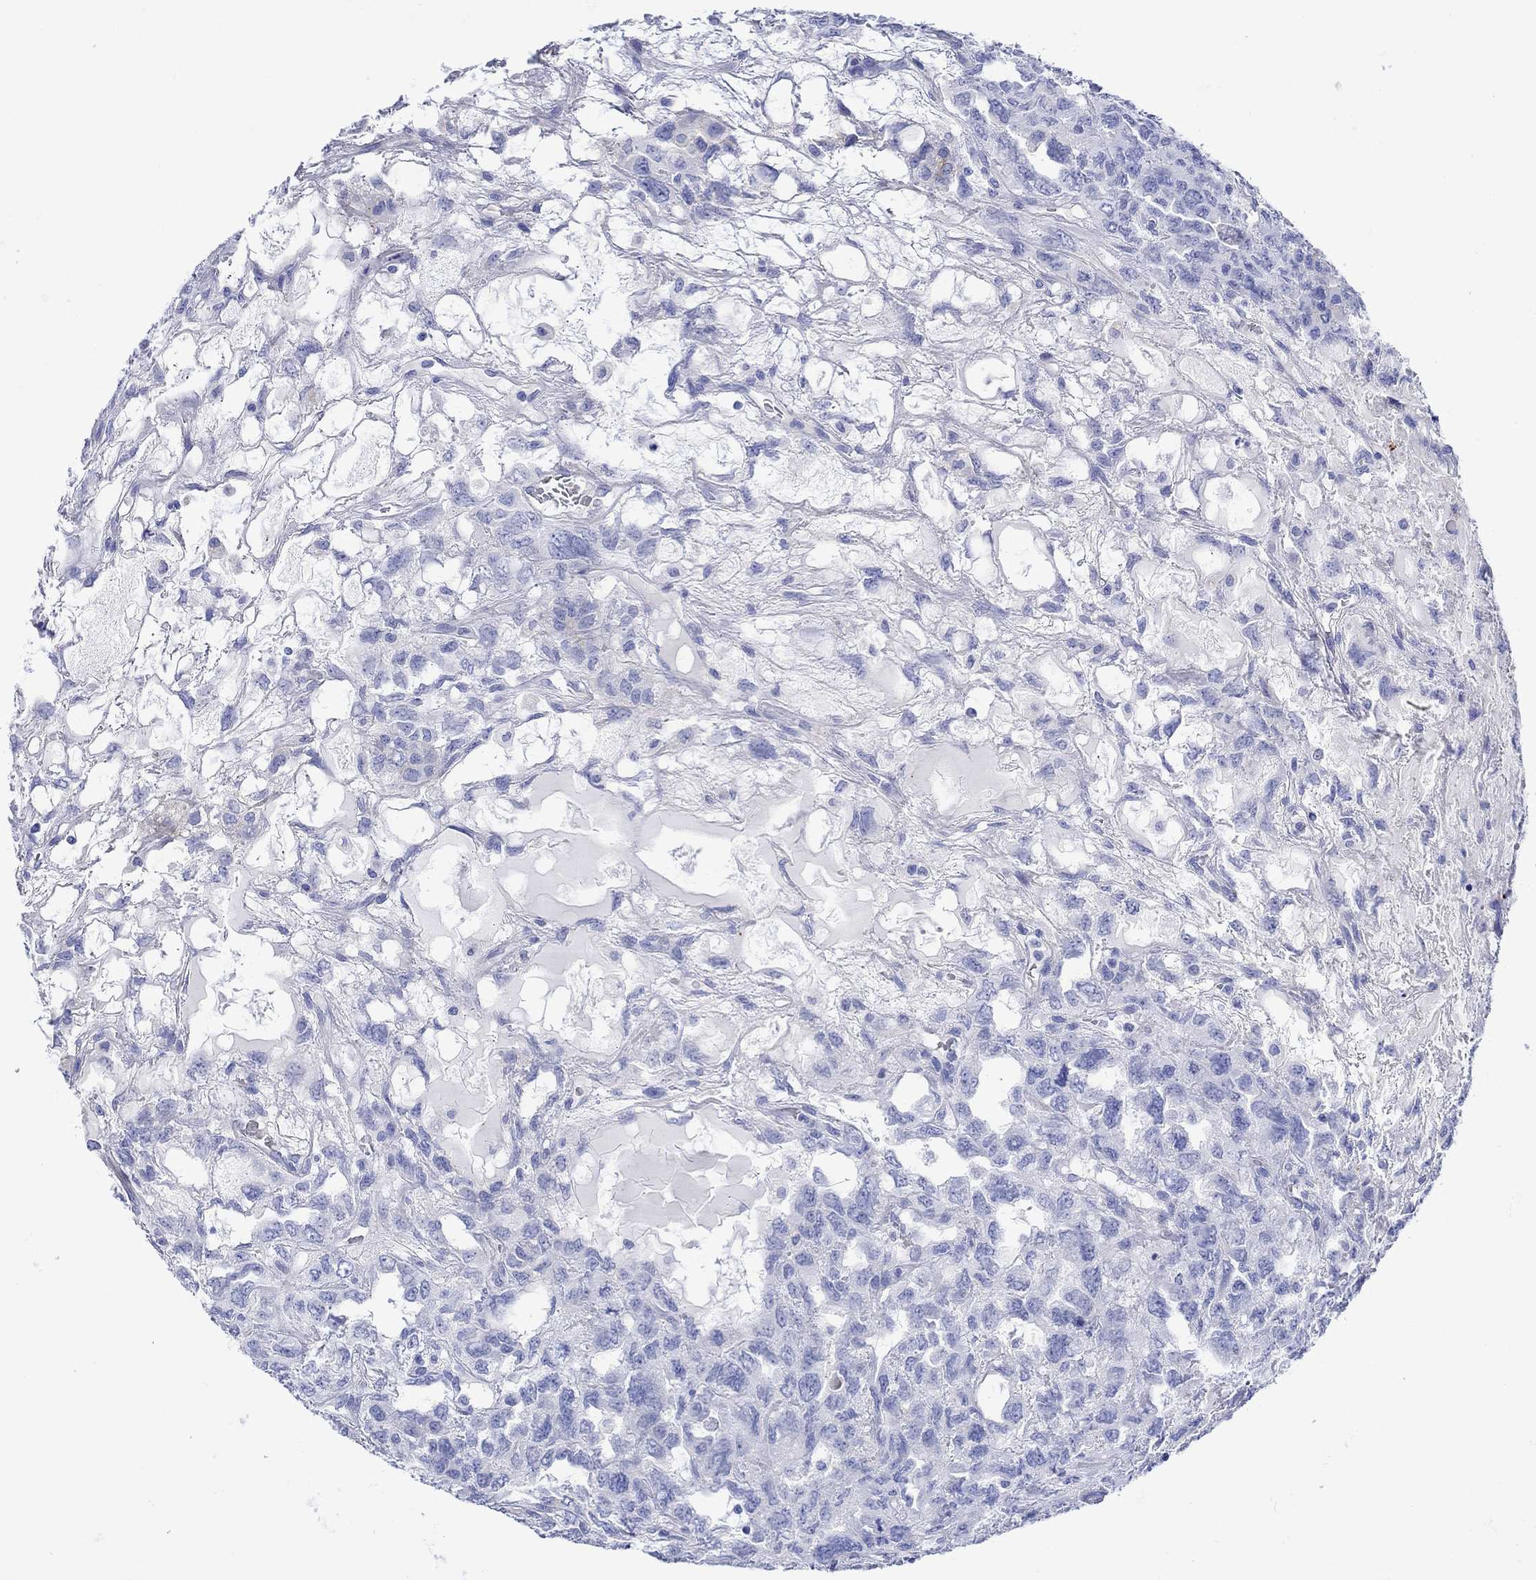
{"staining": {"intensity": "negative", "quantity": "none", "location": "none"}, "tissue": "testis cancer", "cell_type": "Tumor cells", "image_type": "cancer", "snomed": [{"axis": "morphology", "description": "Seminoma, NOS"}, {"axis": "topography", "description": "Testis"}], "caption": "Immunohistochemical staining of testis cancer exhibits no significant staining in tumor cells.", "gene": "ANKMY1", "patient": {"sex": "male", "age": 52}}